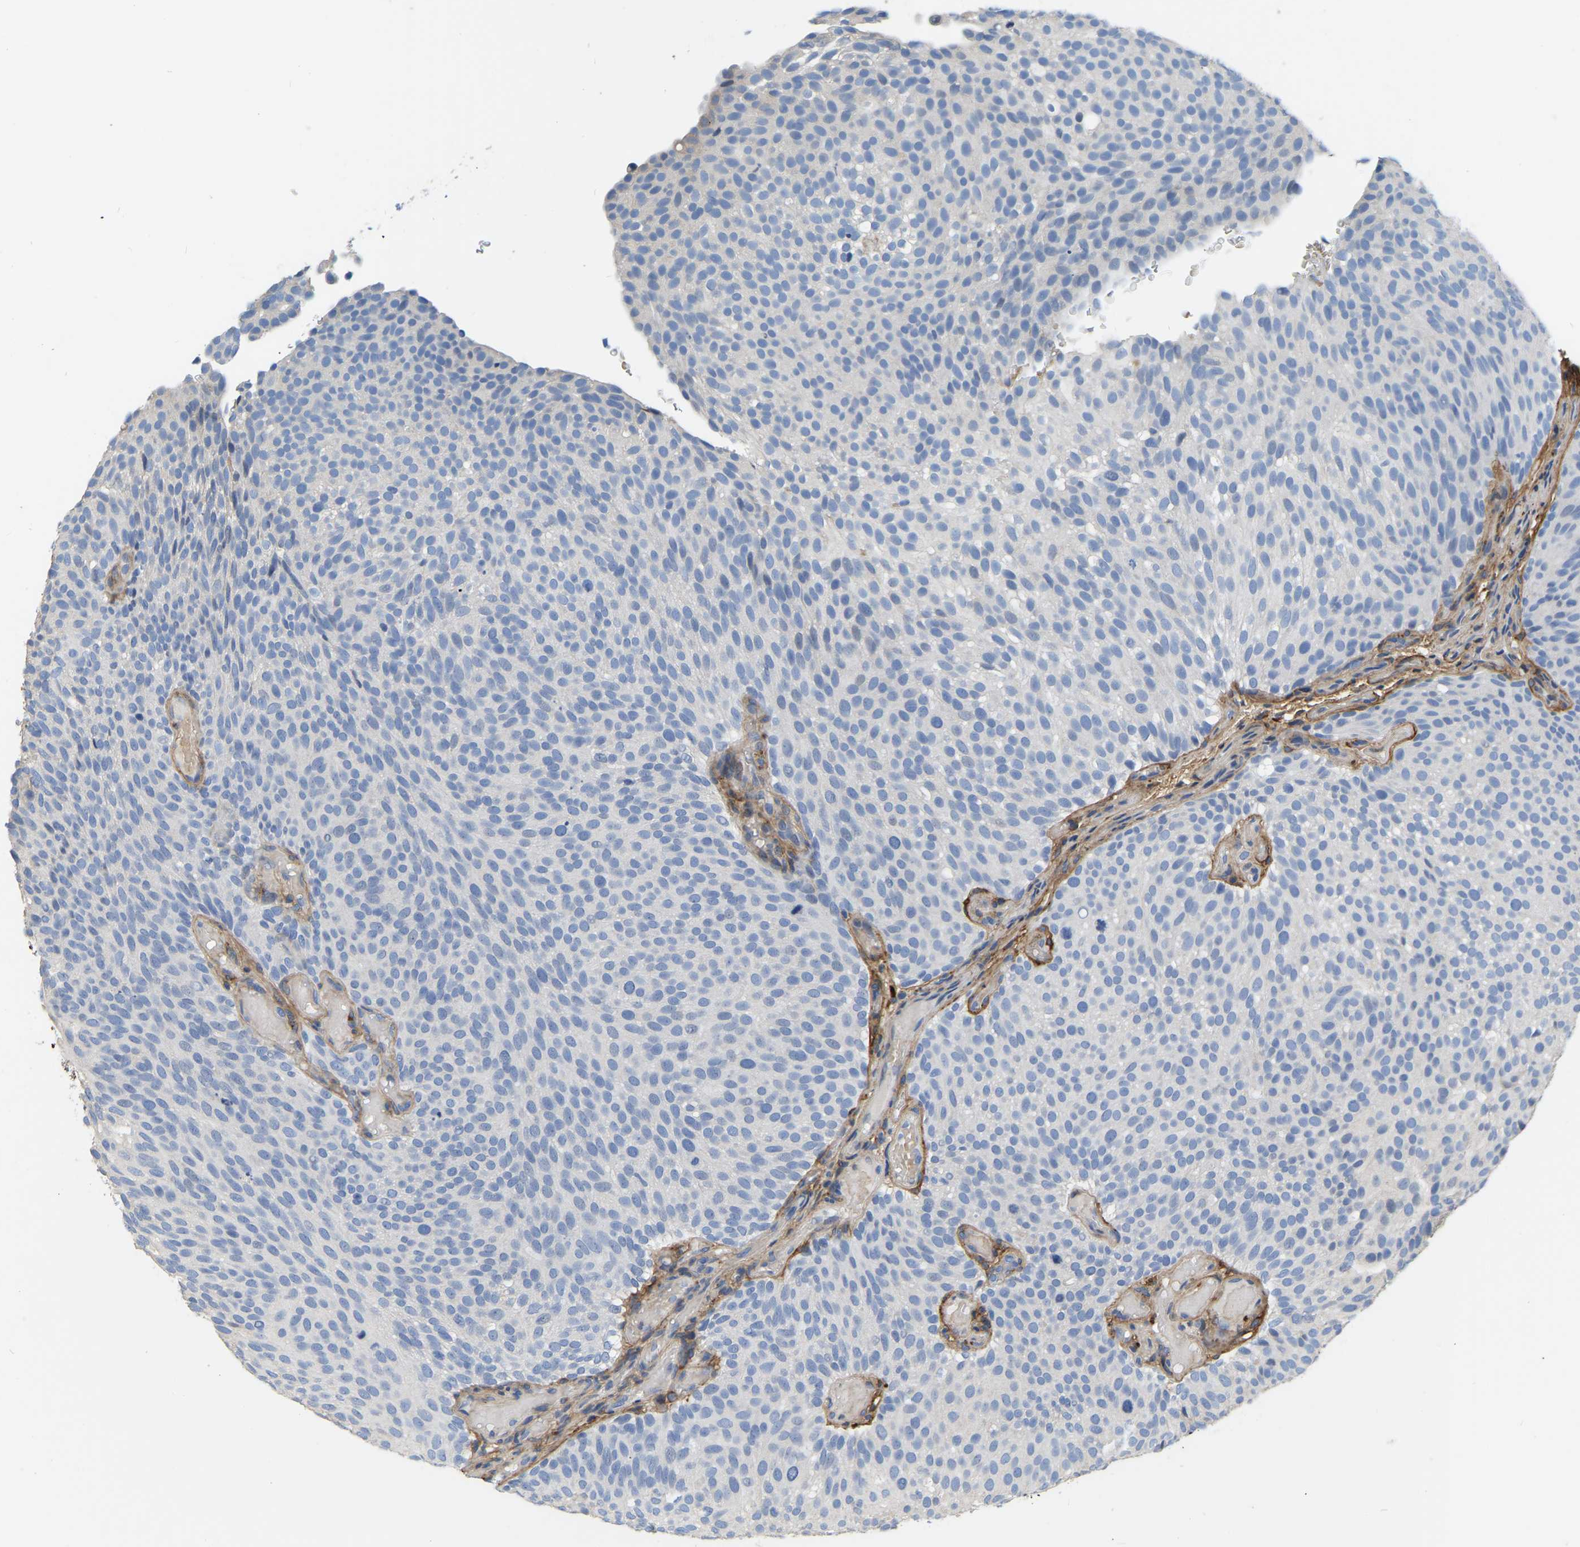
{"staining": {"intensity": "negative", "quantity": "none", "location": "none"}, "tissue": "urothelial cancer", "cell_type": "Tumor cells", "image_type": "cancer", "snomed": [{"axis": "morphology", "description": "Urothelial carcinoma, Low grade"}, {"axis": "topography", "description": "Urinary bladder"}], "caption": "This photomicrograph is of low-grade urothelial carcinoma stained with immunohistochemistry (IHC) to label a protein in brown with the nuclei are counter-stained blue. There is no staining in tumor cells.", "gene": "COL6A1", "patient": {"sex": "male", "age": 78}}